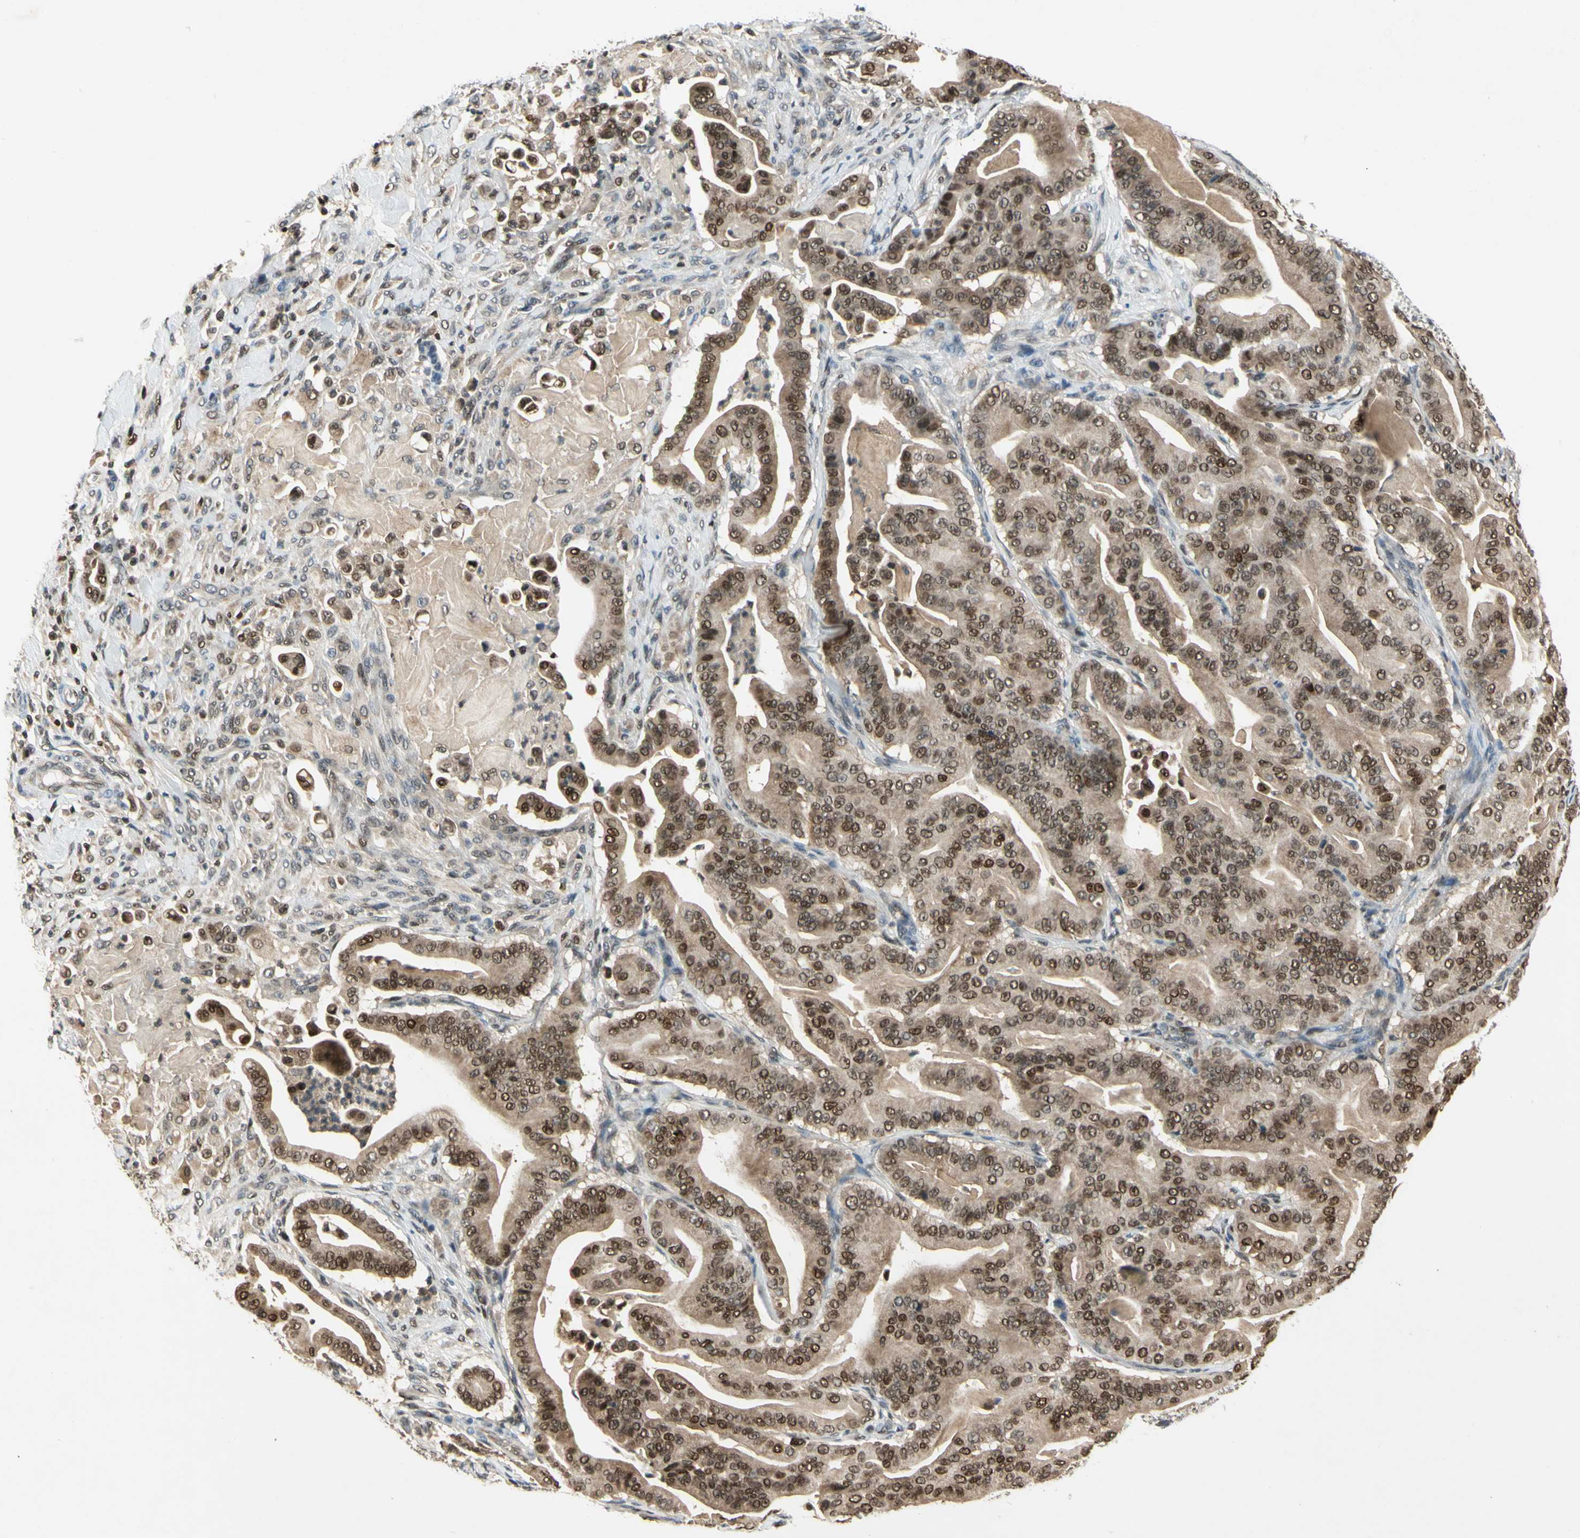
{"staining": {"intensity": "strong", "quantity": ">75%", "location": "cytoplasmic/membranous"}, "tissue": "pancreatic cancer", "cell_type": "Tumor cells", "image_type": "cancer", "snomed": [{"axis": "morphology", "description": "Adenocarcinoma, NOS"}, {"axis": "topography", "description": "Pancreas"}], "caption": "Protein staining demonstrates strong cytoplasmic/membranous staining in about >75% of tumor cells in pancreatic adenocarcinoma. The protein is shown in brown color, while the nuclei are stained blue.", "gene": "GSR", "patient": {"sex": "male", "age": 63}}